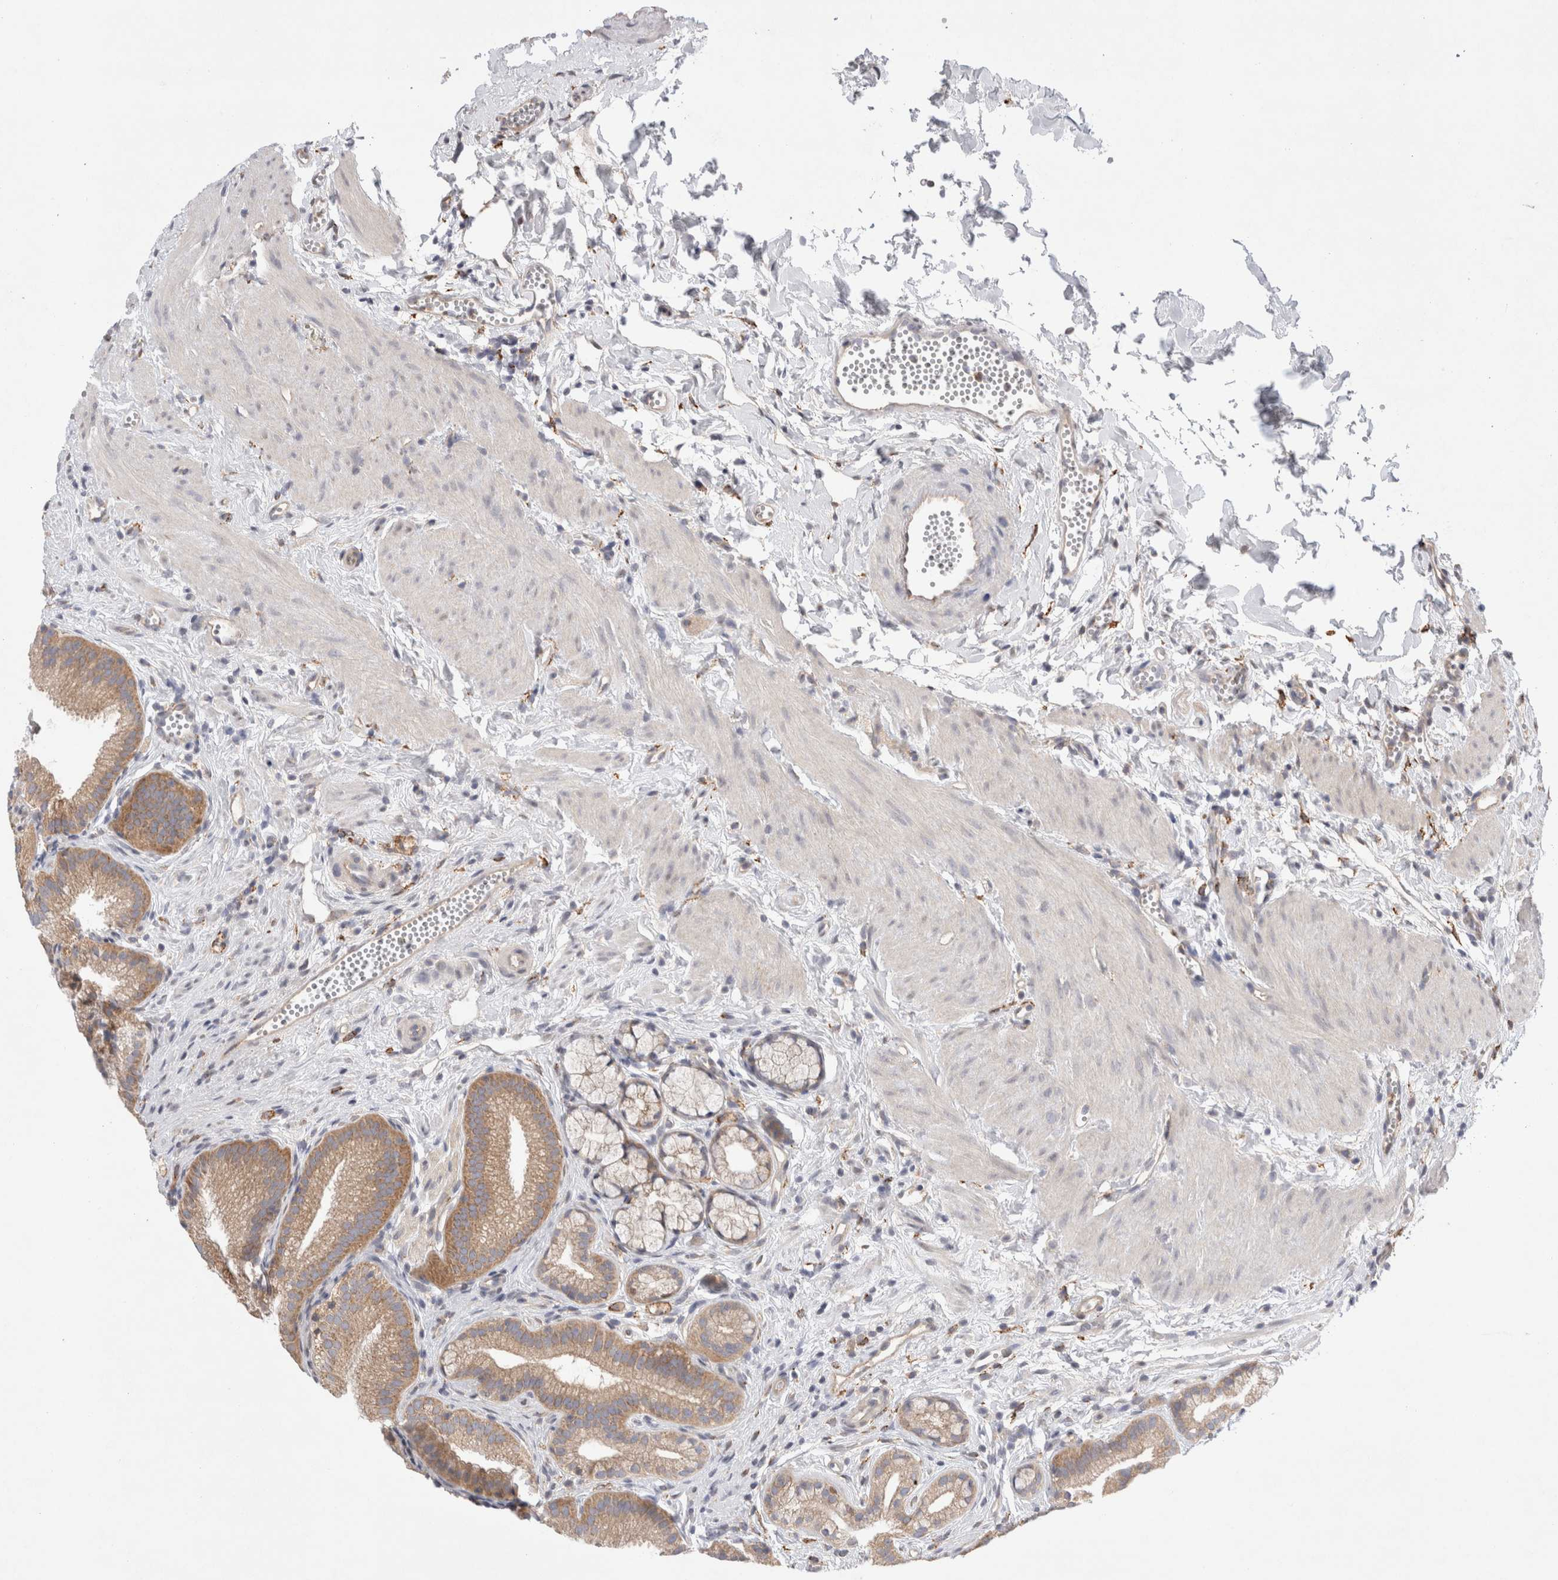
{"staining": {"intensity": "moderate", "quantity": ">75%", "location": "cytoplasmic/membranous"}, "tissue": "gallbladder", "cell_type": "Glandular cells", "image_type": "normal", "snomed": [{"axis": "morphology", "description": "Normal tissue, NOS"}, {"axis": "topography", "description": "Gallbladder"}], "caption": "High-power microscopy captured an IHC image of normal gallbladder, revealing moderate cytoplasmic/membranous positivity in about >75% of glandular cells.", "gene": "CDCA7L", "patient": {"sex": "male", "age": 38}}